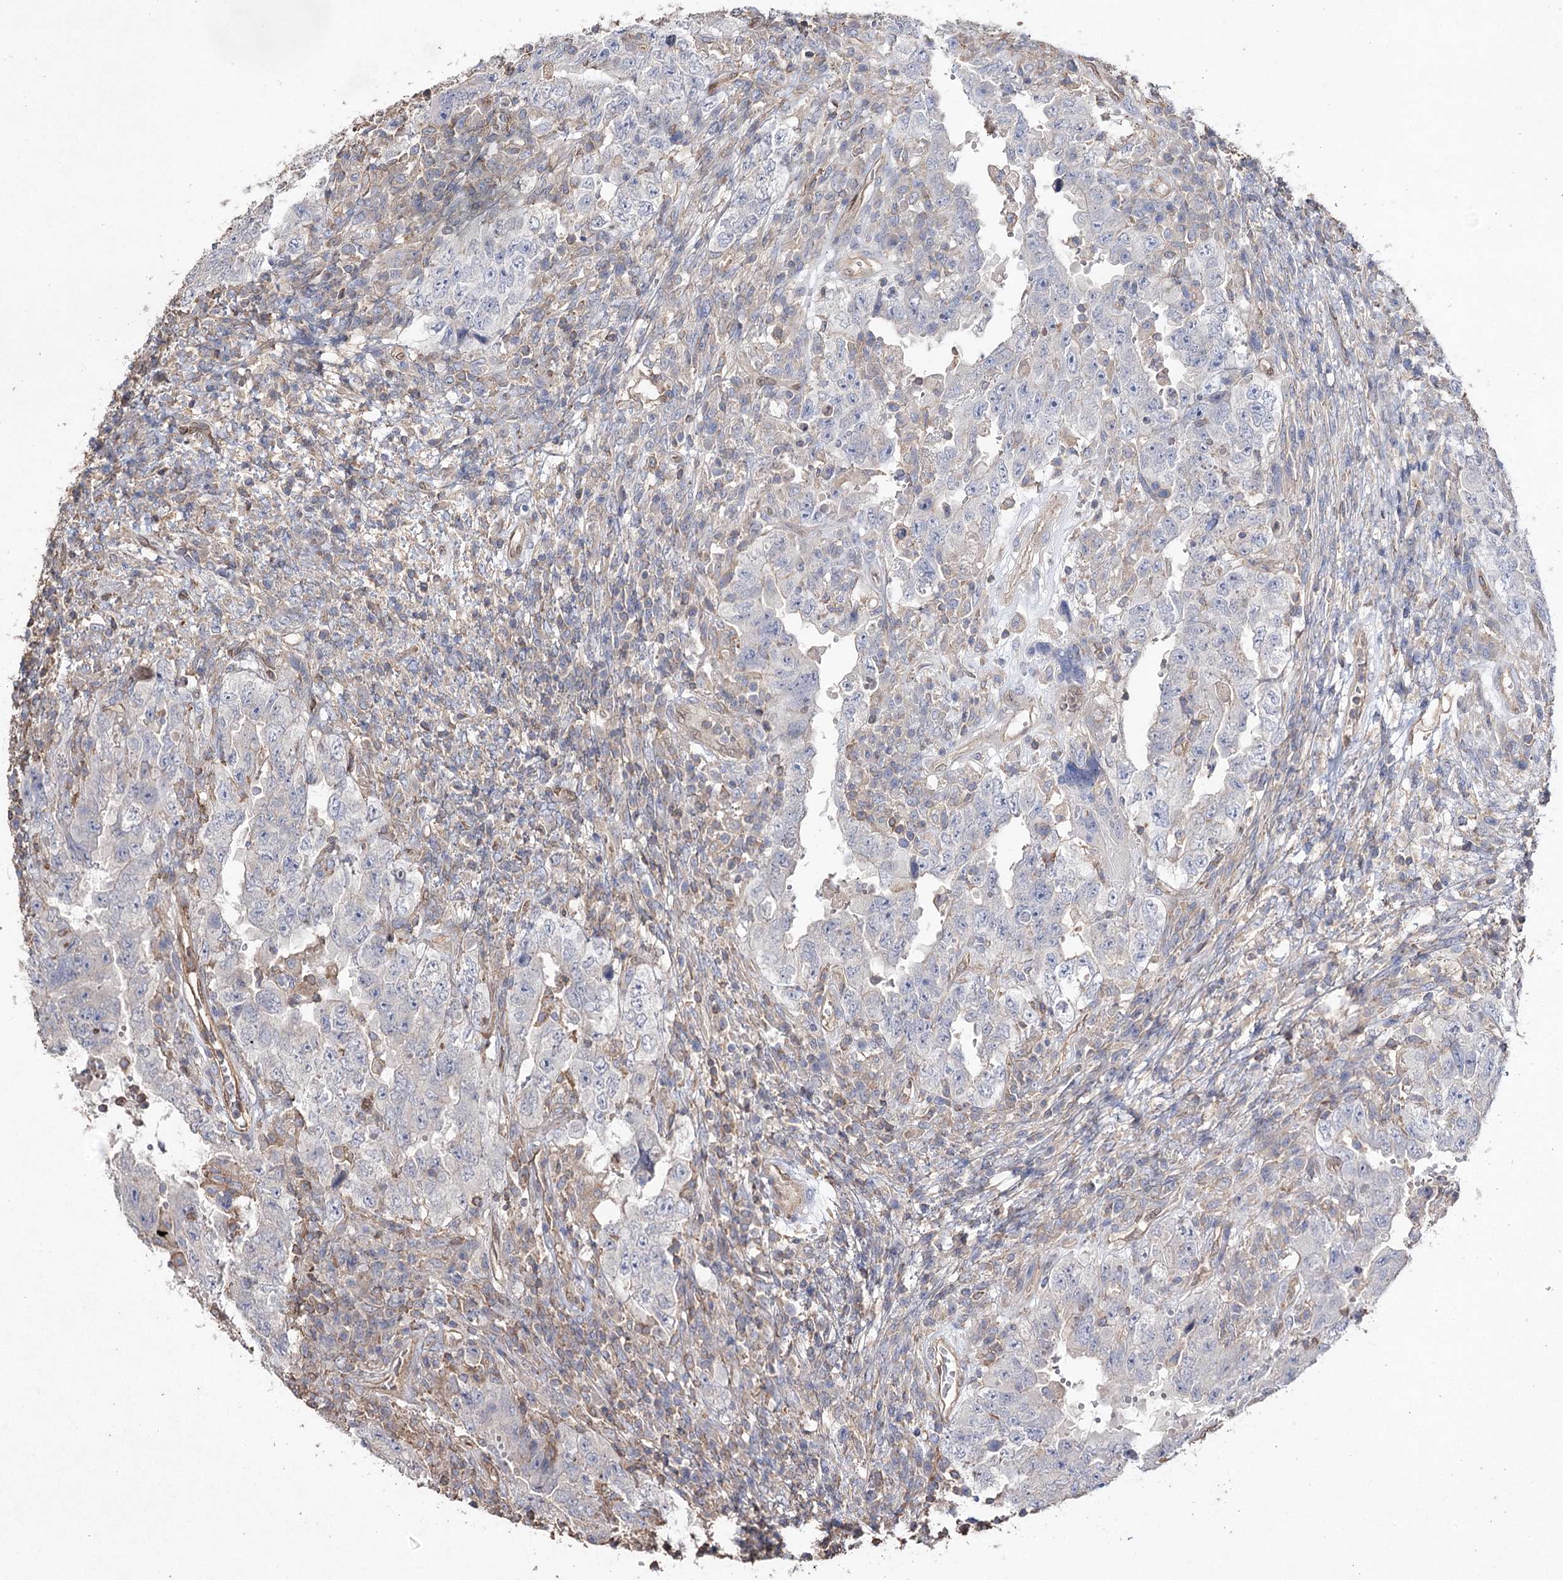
{"staining": {"intensity": "negative", "quantity": "none", "location": "none"}, "tissue": "testis cancer", "cell_type": "Tumor cells", "image_type": "cancer", "snomed": [{"axis": "morphology", "description": "Carcinoma, Embryonal, NOS"}, {"axis": "topography", "description": "Testis"}], "caption": "Tumor cells show no significant protein expression in testis embryonal carcinoma. (DAB (3,3'-diaminobenzidine) IHC visualized using brightfield microscopy, high magnification).", "gene": "FAM13B", "patient": {"sex": "male", "age": 26}}